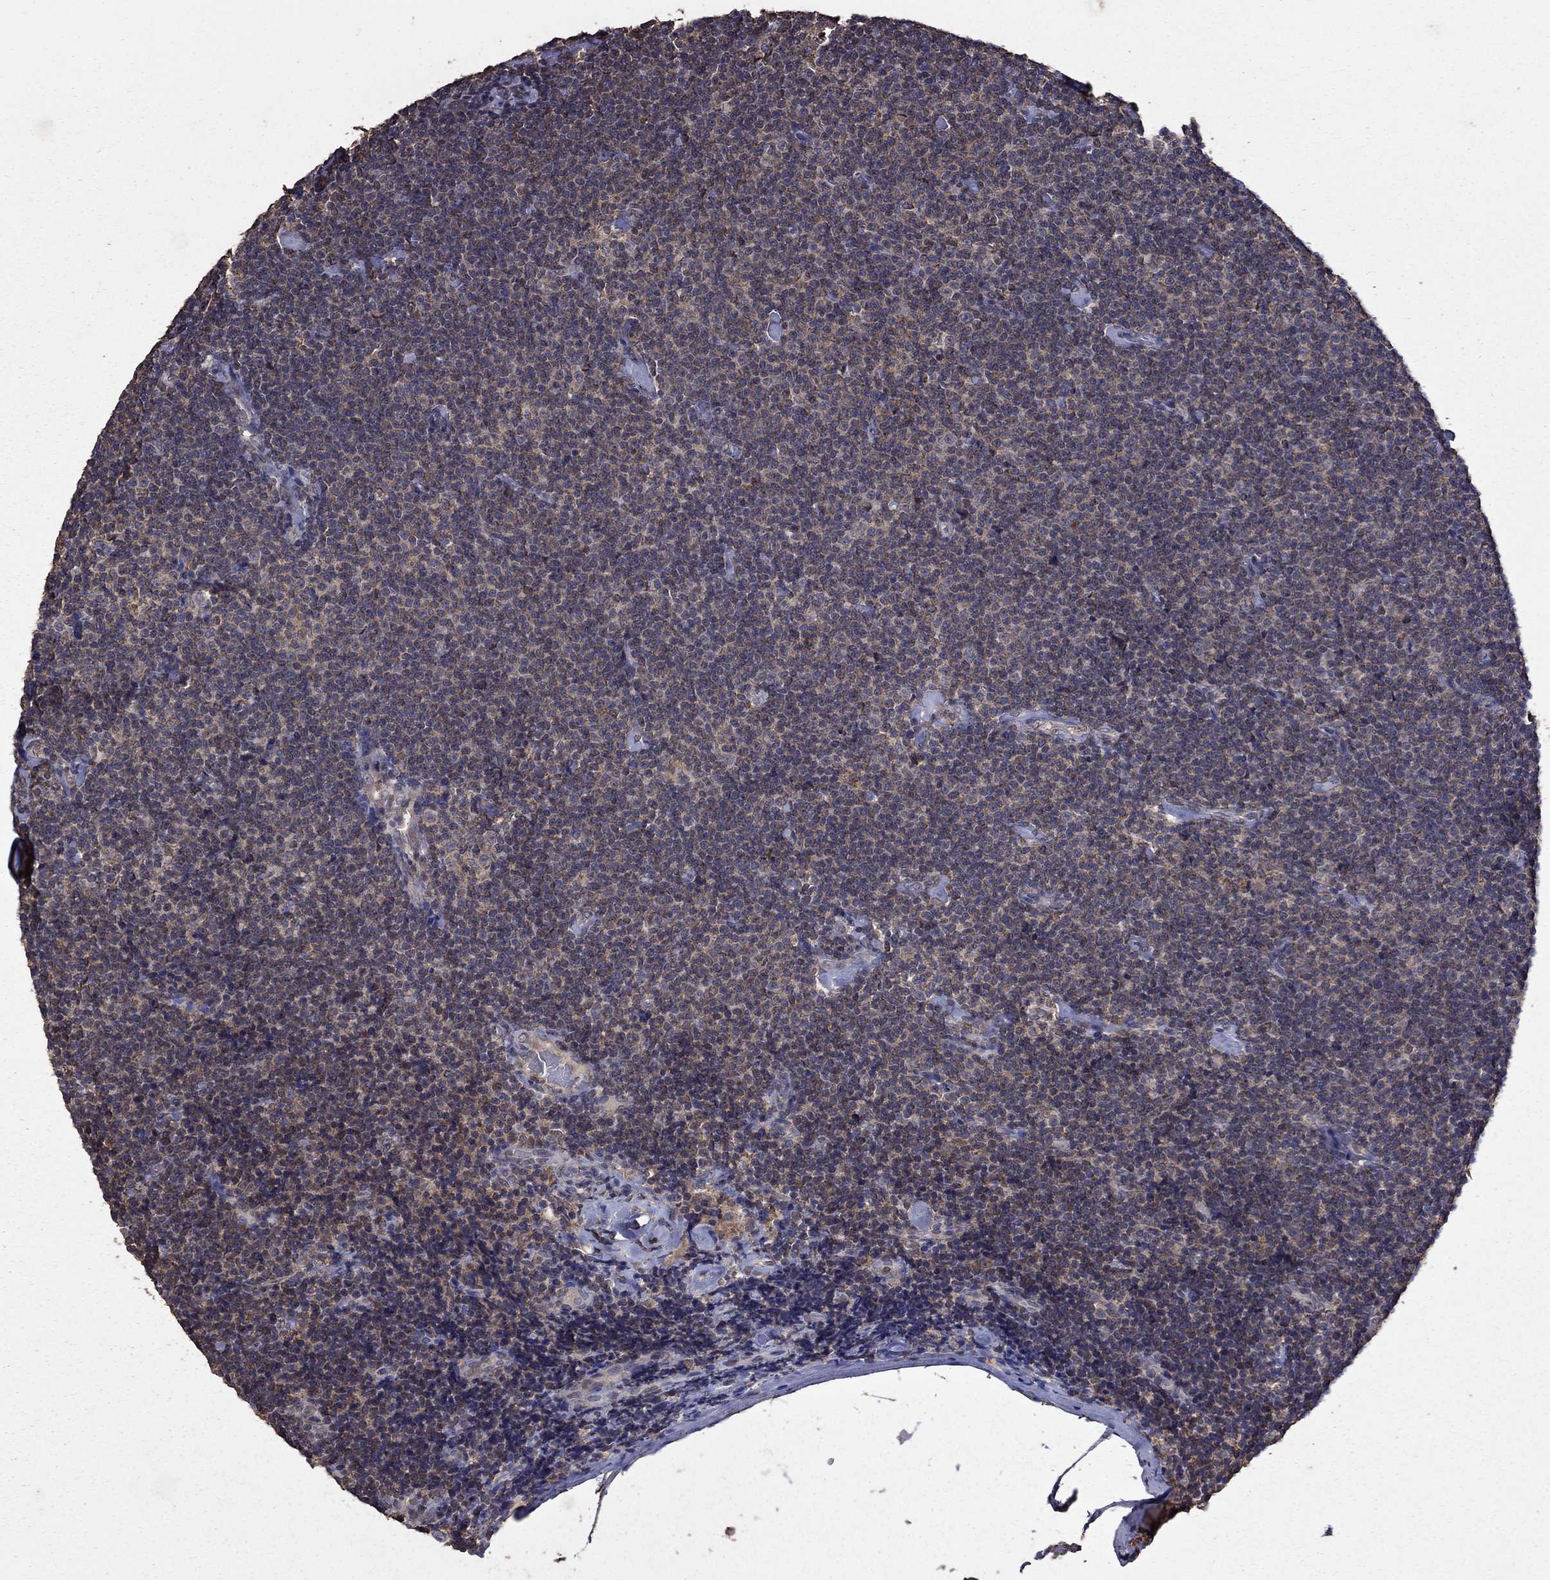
{"staining": {"intensity": "negative", "quantity": "none", "location": "none"}, "tissue": "lymphoma", "cell_type": "Tumor cells", "image_type": "cancer", "snomed": [{"axis": "morphology", "description": "Malignant lymphoma, non-Hodgkin's type, Low grade"}, {"axis": "topography", "description": "Lymph node"}], "caption": "A high-resolution photomicrograph shows IHC staining of malignant lymphoma, non-Hodgkin's type (low-grade), which displays no significant staining in tumor cells. (DAB immunohistochemistry, high magnification).", "gene": "SERPINA5", "patient": {"sex": "male", "age": 81}}